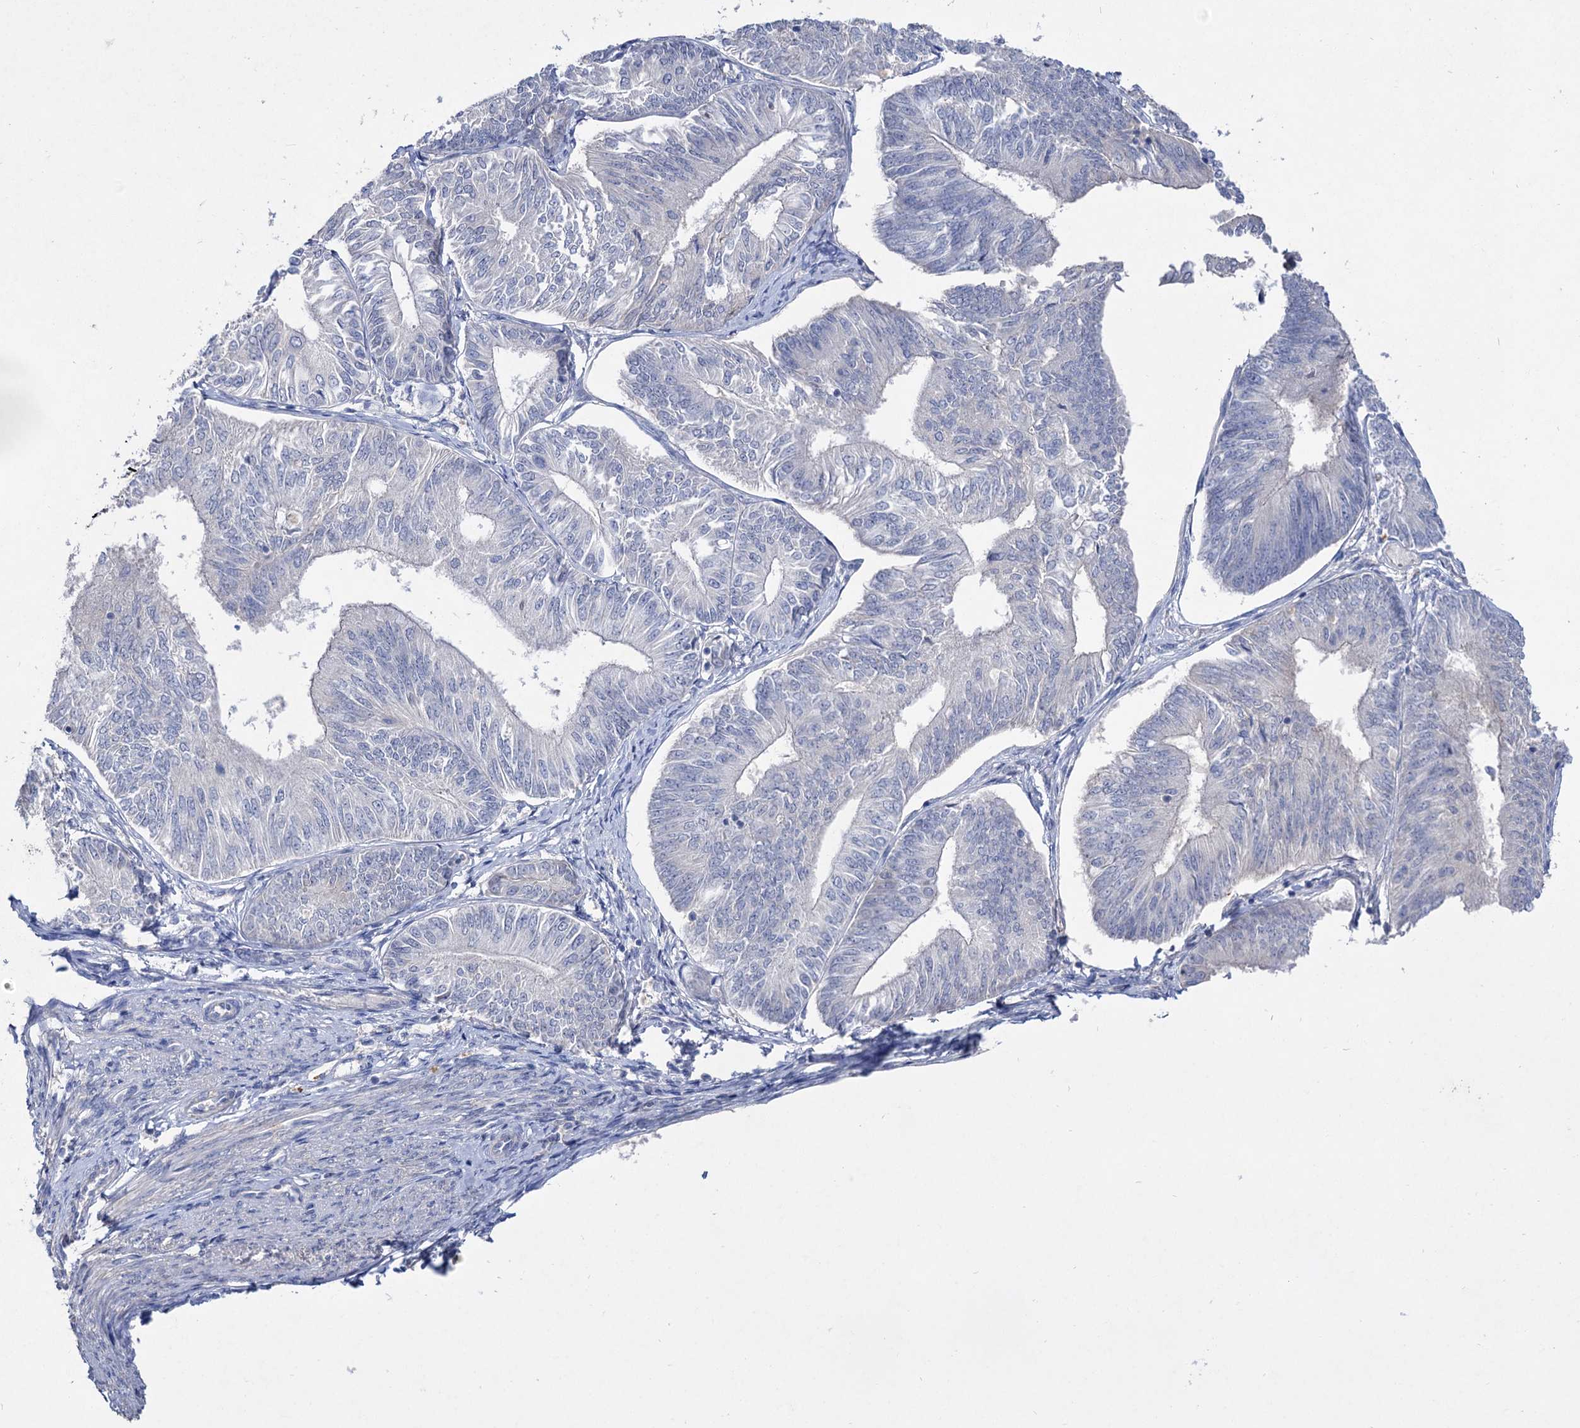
{"staining": {"intensity": "negative", "quantity": "none", "location": "none"}, "tissue": "endometrial cancer", "cell_type": "Tumor cells", "image_type": "cancer", "snomed": [{"axis": "morphology", "description": "Adenocarcinoma, NOS"}, {"axis": "topography", "description": "Endometrium"}], "caption": "An IHC micrograph of endometrial cancer (adenocarcinoma) is shown. There is no staining in tumor cells of endometrial cancer (adenocarcinoma). (DAB immunohistochemistry (IHC), high magnification).", "gene": "ATP4A", "patient": {"sex": "female", "age": 58}}